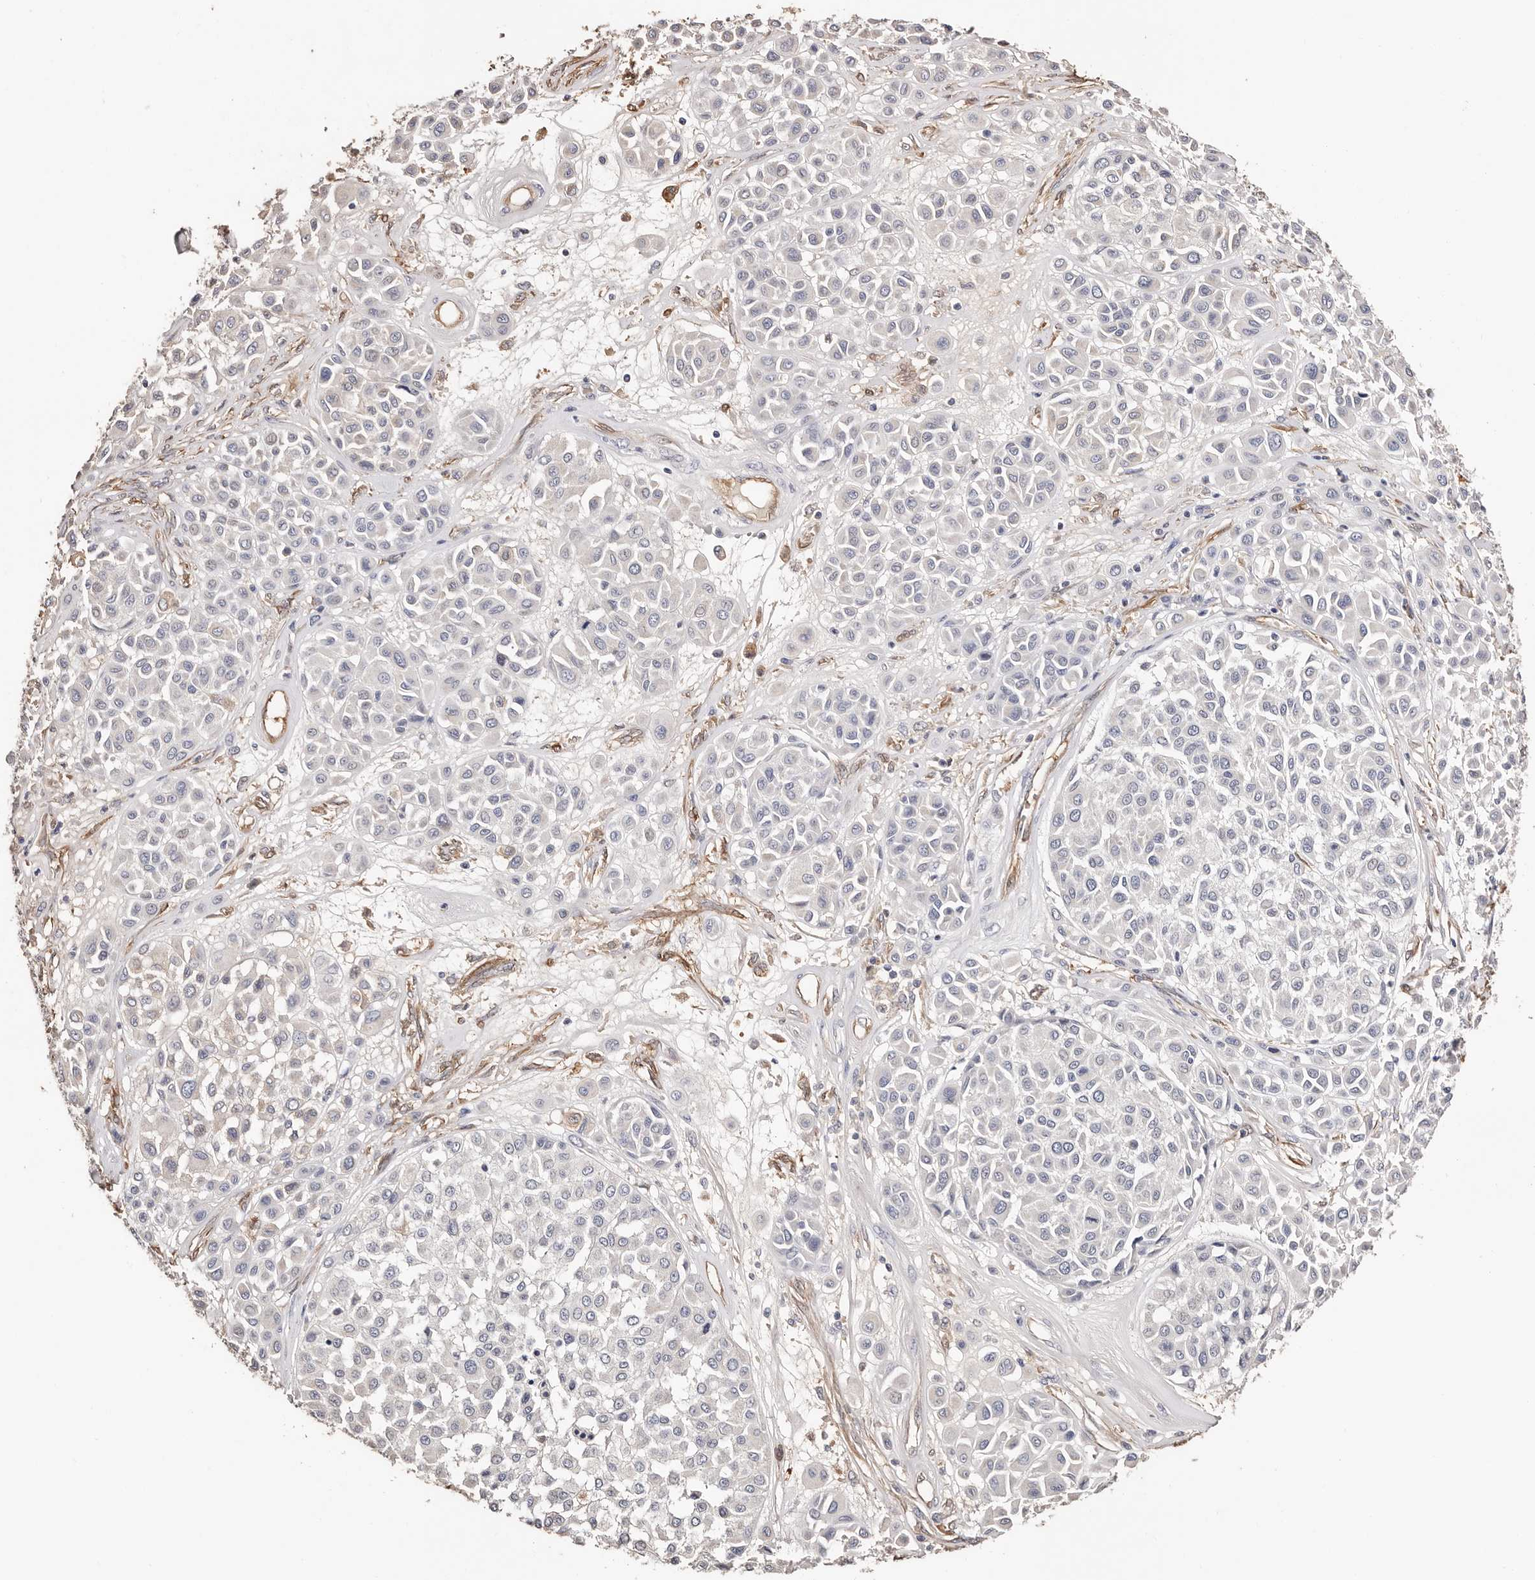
{"staining": {"intensity": "negative", "quantity": "none", "location": "none"}, "tissue": "melanoma", "cell_type": "Tumor cells", "image_type": "cancer", "snomed": [{"axis": "morphology", "description": "Malignant melanoma, Metastatic site"}, {"axis": "topography", "description": "Soft tissue"}], "caption": "Micrograph shows no protein positivity in tumor cells of melanoma tissue.", "gene": "TGM2", "patient": {"sex": "male", "age": 41}}